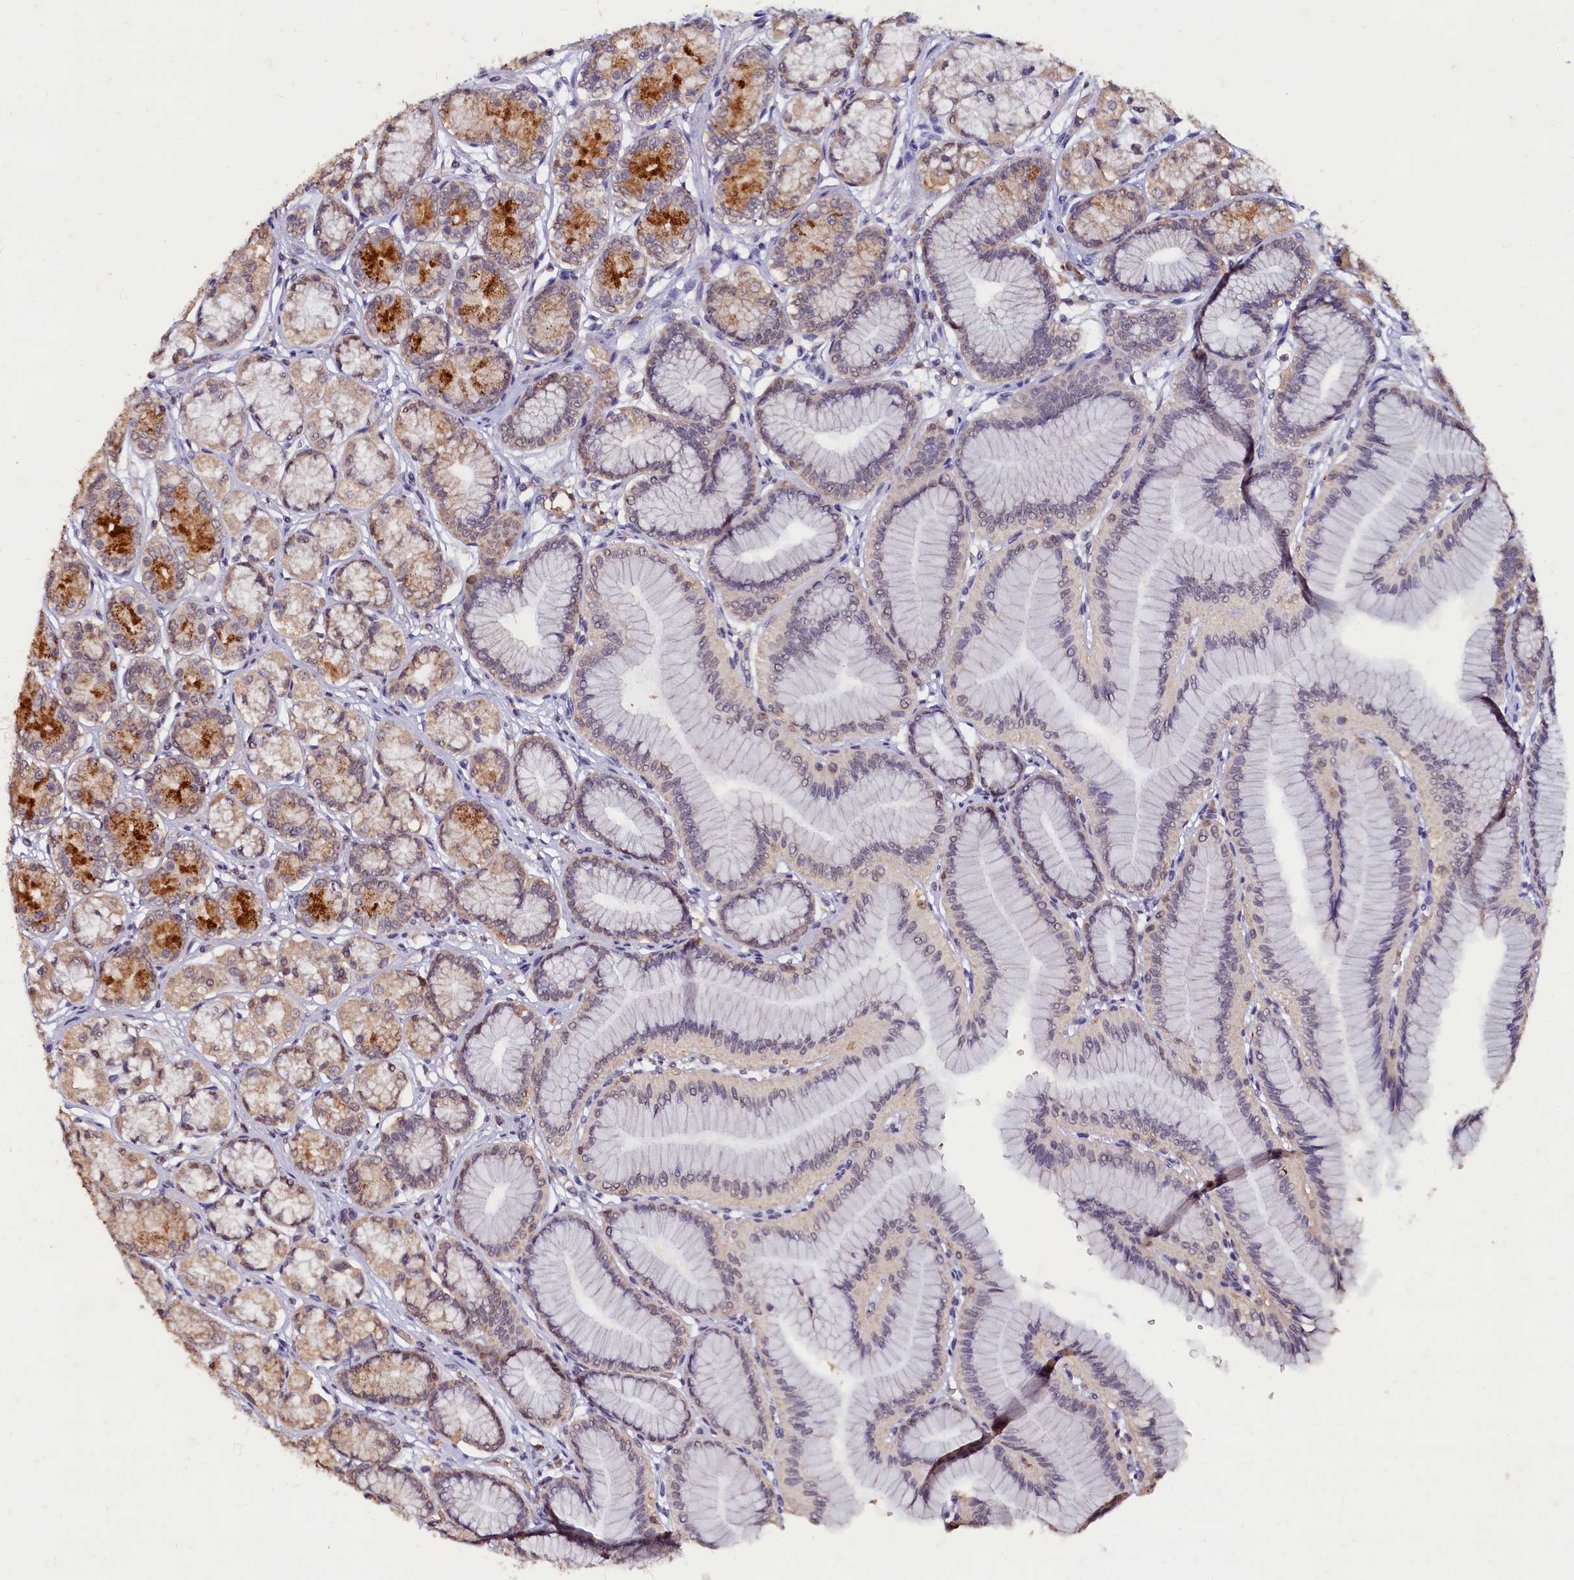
{"staining": {"intensity": "moderate", "quantity": "<25%", "location": "cytoplasmic/membranous"}, "tissue": "stomach", "cell_type": "Glandular cells", "image_type": "normal", "snomed": [{"axis": "morphology", "description": "Normal tissue, NOS"}, {"axis": "morphology", "description": "Adenocarcinoma, NOS"}, {"axis": "morphology", "description": "Adenocarcinoma, High grade"}, {"axis": "topography", "description": "Stomach, upper"}, {"axis": "topography", "description": "Stomach"}], "caption": "Immunohistochemistry (DAB) staining of unremarkable human stomach displays moderate cytoplasmic/membranous protein positivity in about <25% of glandular cells. The protein is stained brown, and the nuclei are stained in blue (DAB (3,3'-diaminobenzidine) IHC with brightfield microscopy, high magnification).", "gene": "CSTPP1", "patient": {"sex": "female", "age": 65}}